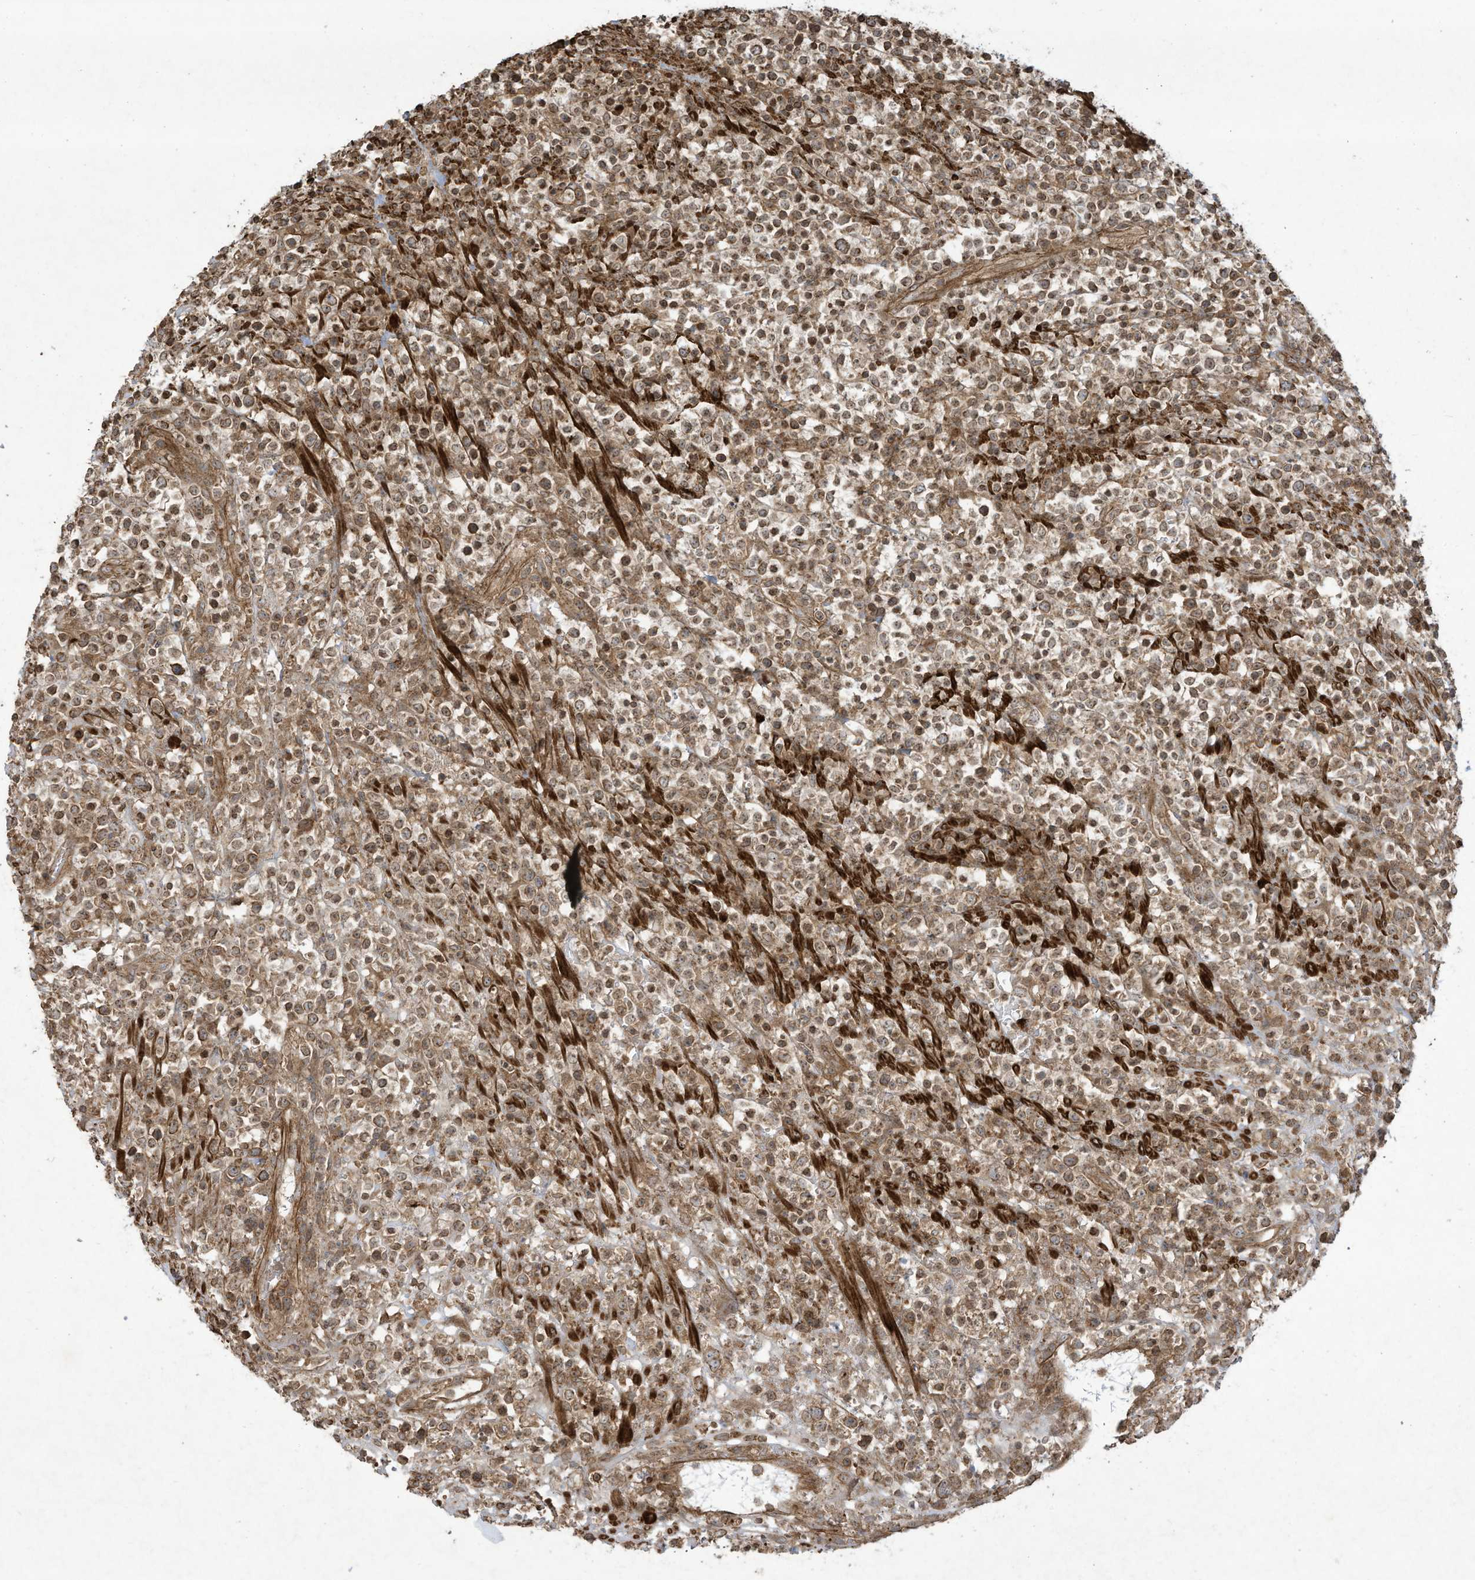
{"staining": {"intensity": "moderate", "quantity": ">75%", "location": "cytoplasmic/membranous"}, "tissue": "lymphoma", "cell_type": "Tumor cells", "image_type": "cancer", "snomed": [{"axis": "morphology", "description": "Malignant lymphoma, non-Hodgkin's type, High grade"}, {"axis": "topography", "description": "Colon"}], "caption": "Lymphoma tissue shows moderate cytoplasmic/membranous positivity in about >75% of tumor cells", "gene": "DDIT4", "patient": {"sex": "female", "age": 53}}